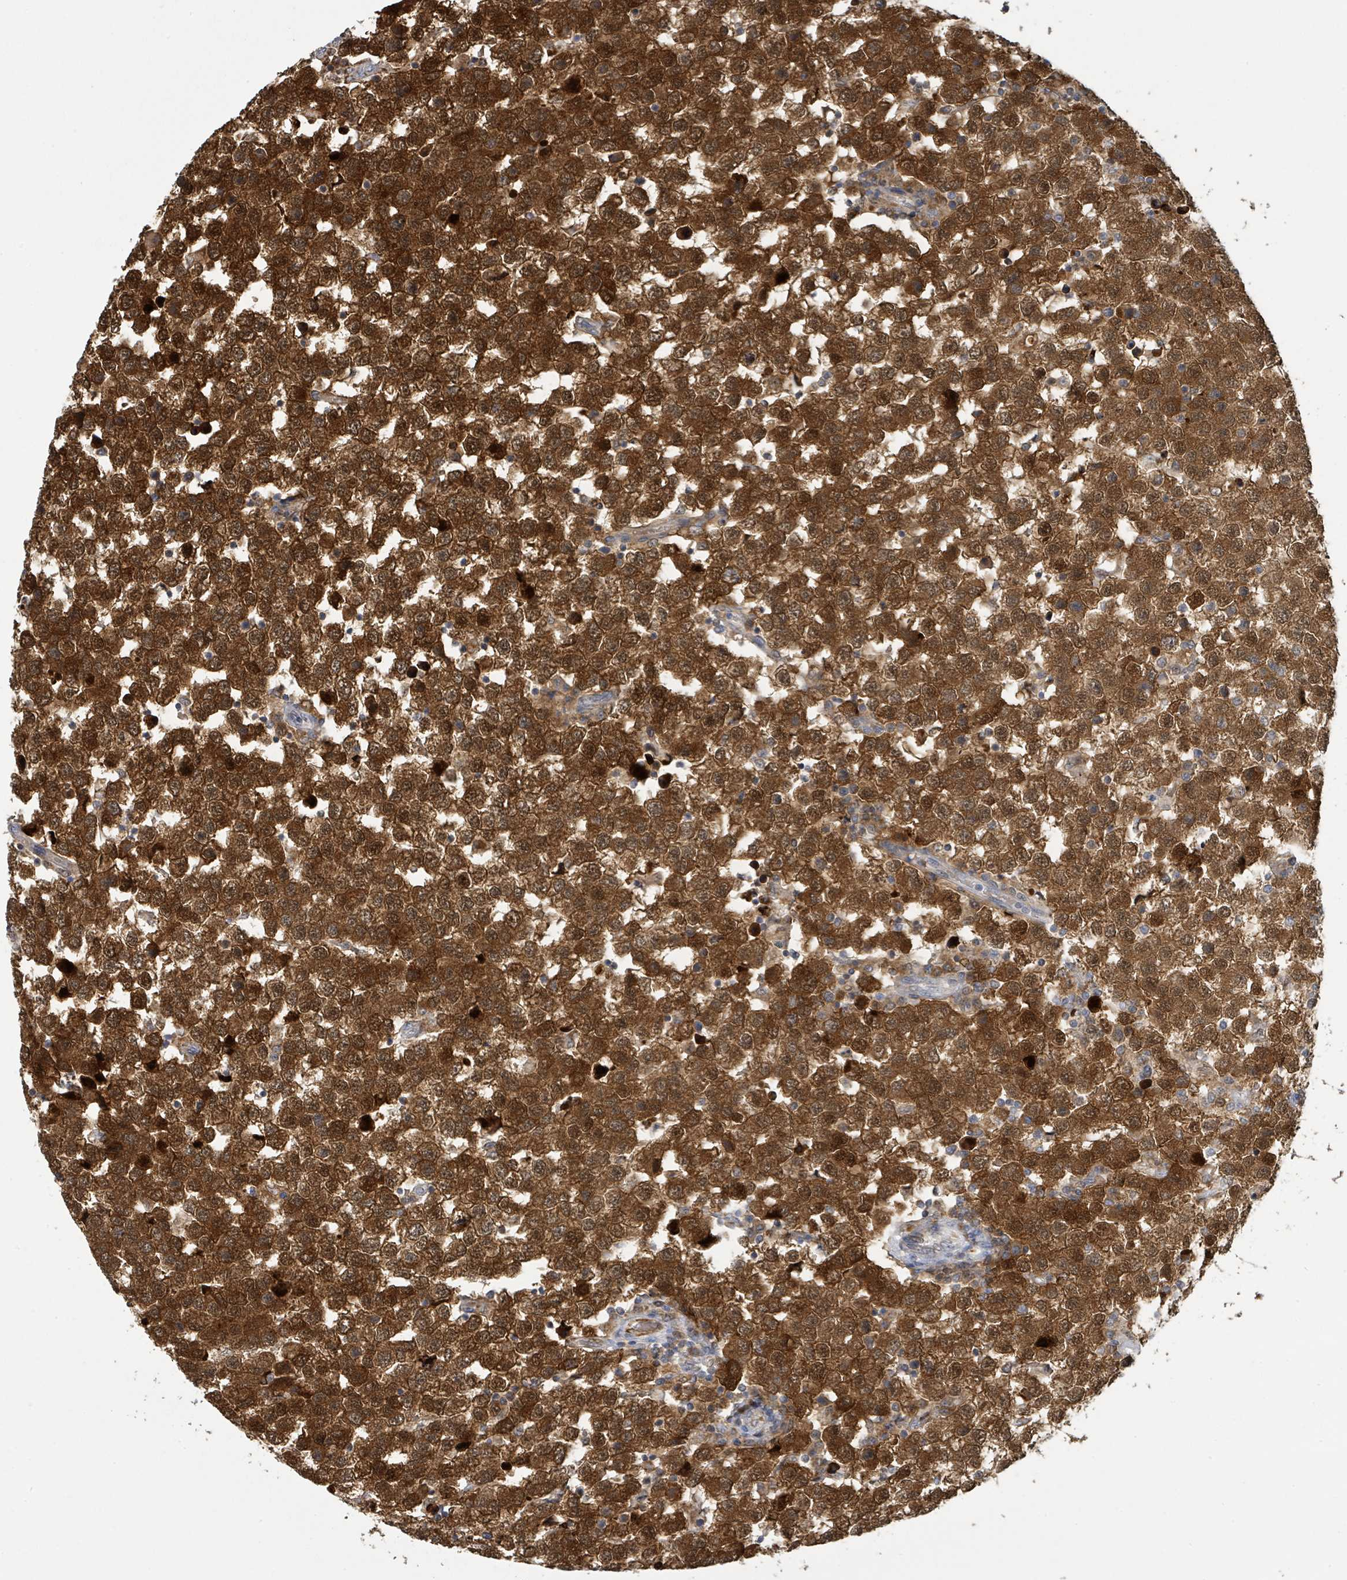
{"staining": {"intensity": "strong", "quantity": ">75%", "location": "cytoplasmic/membranous,nuclear"}, "tissue": "testis cancer", "cell_type": "Tumor cells", "image_type": "cancer", "snomed": [{"axis": "morphology", "description": "Seminoma, NOS"}, {"axis": "topography", "description": "Testis"}], "caption": "A brown stain labels strong cytoplasmic/membranous and nuclear positivity of a protein in human testis cancer tumor cells.", "gene": "PSMB7", "patient": {"sex": "male", "age": 34}}